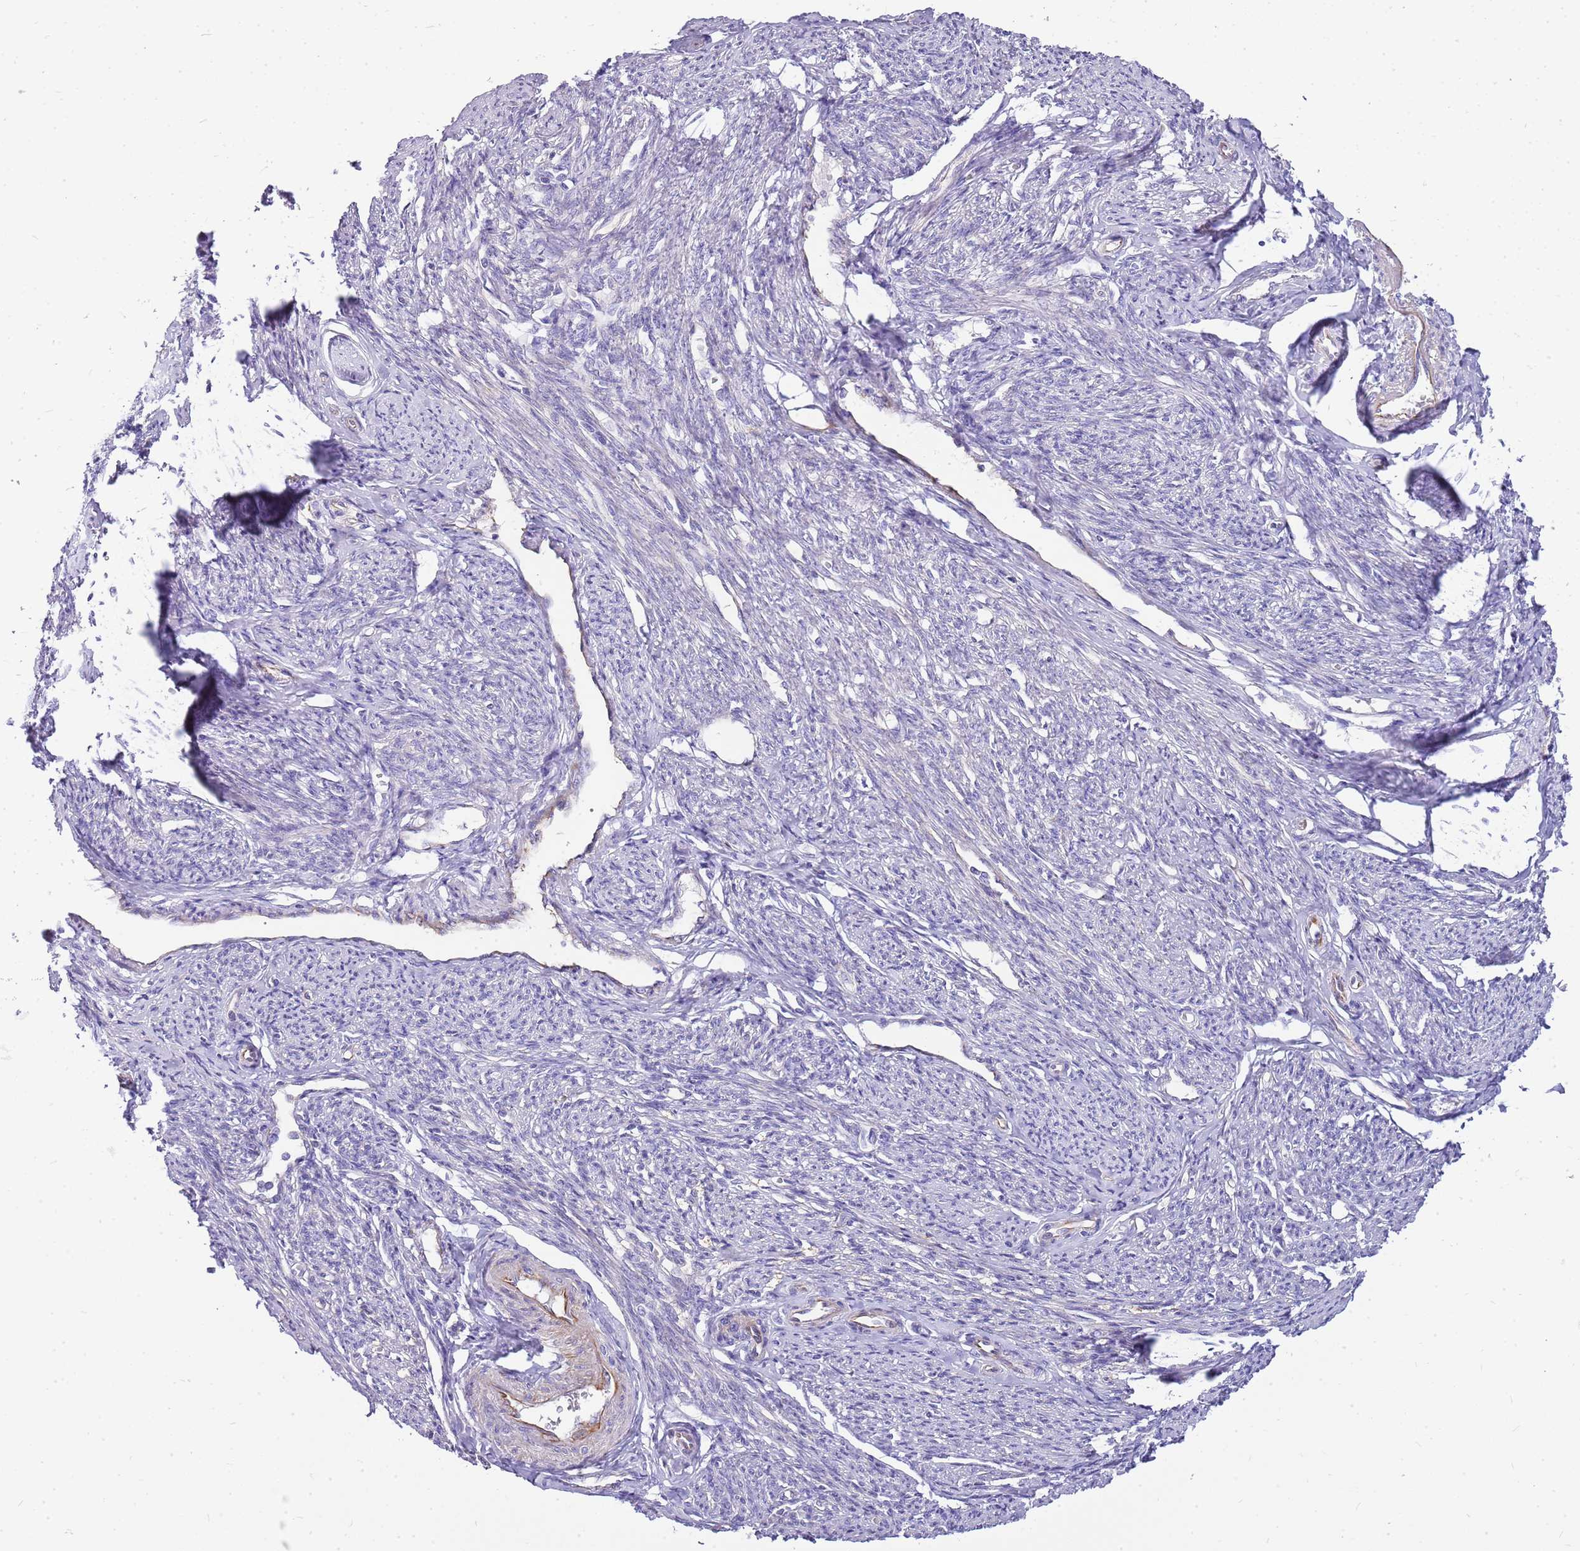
{"staining": {"intensity": "negative", "quantity": "none", "location": "none"}, "tissue": "smooth muscle", "cell_type": "Smooth muscle cells", "image_type": "normal", "snomed": [{"axis": "morphology", "description": "Normal tissue, NOS"}, {"axis": "topography", "description": "Smooth muscle"}, {"axis": "topography", "description": "Uterus"}], "caption": "This is an immunohistochemistry image of normal human smooth muscle. There is no positivity in smooth muscle cells.", "gene": "ZDHHC1", "patient": {"sex": "female", "age": 59}}